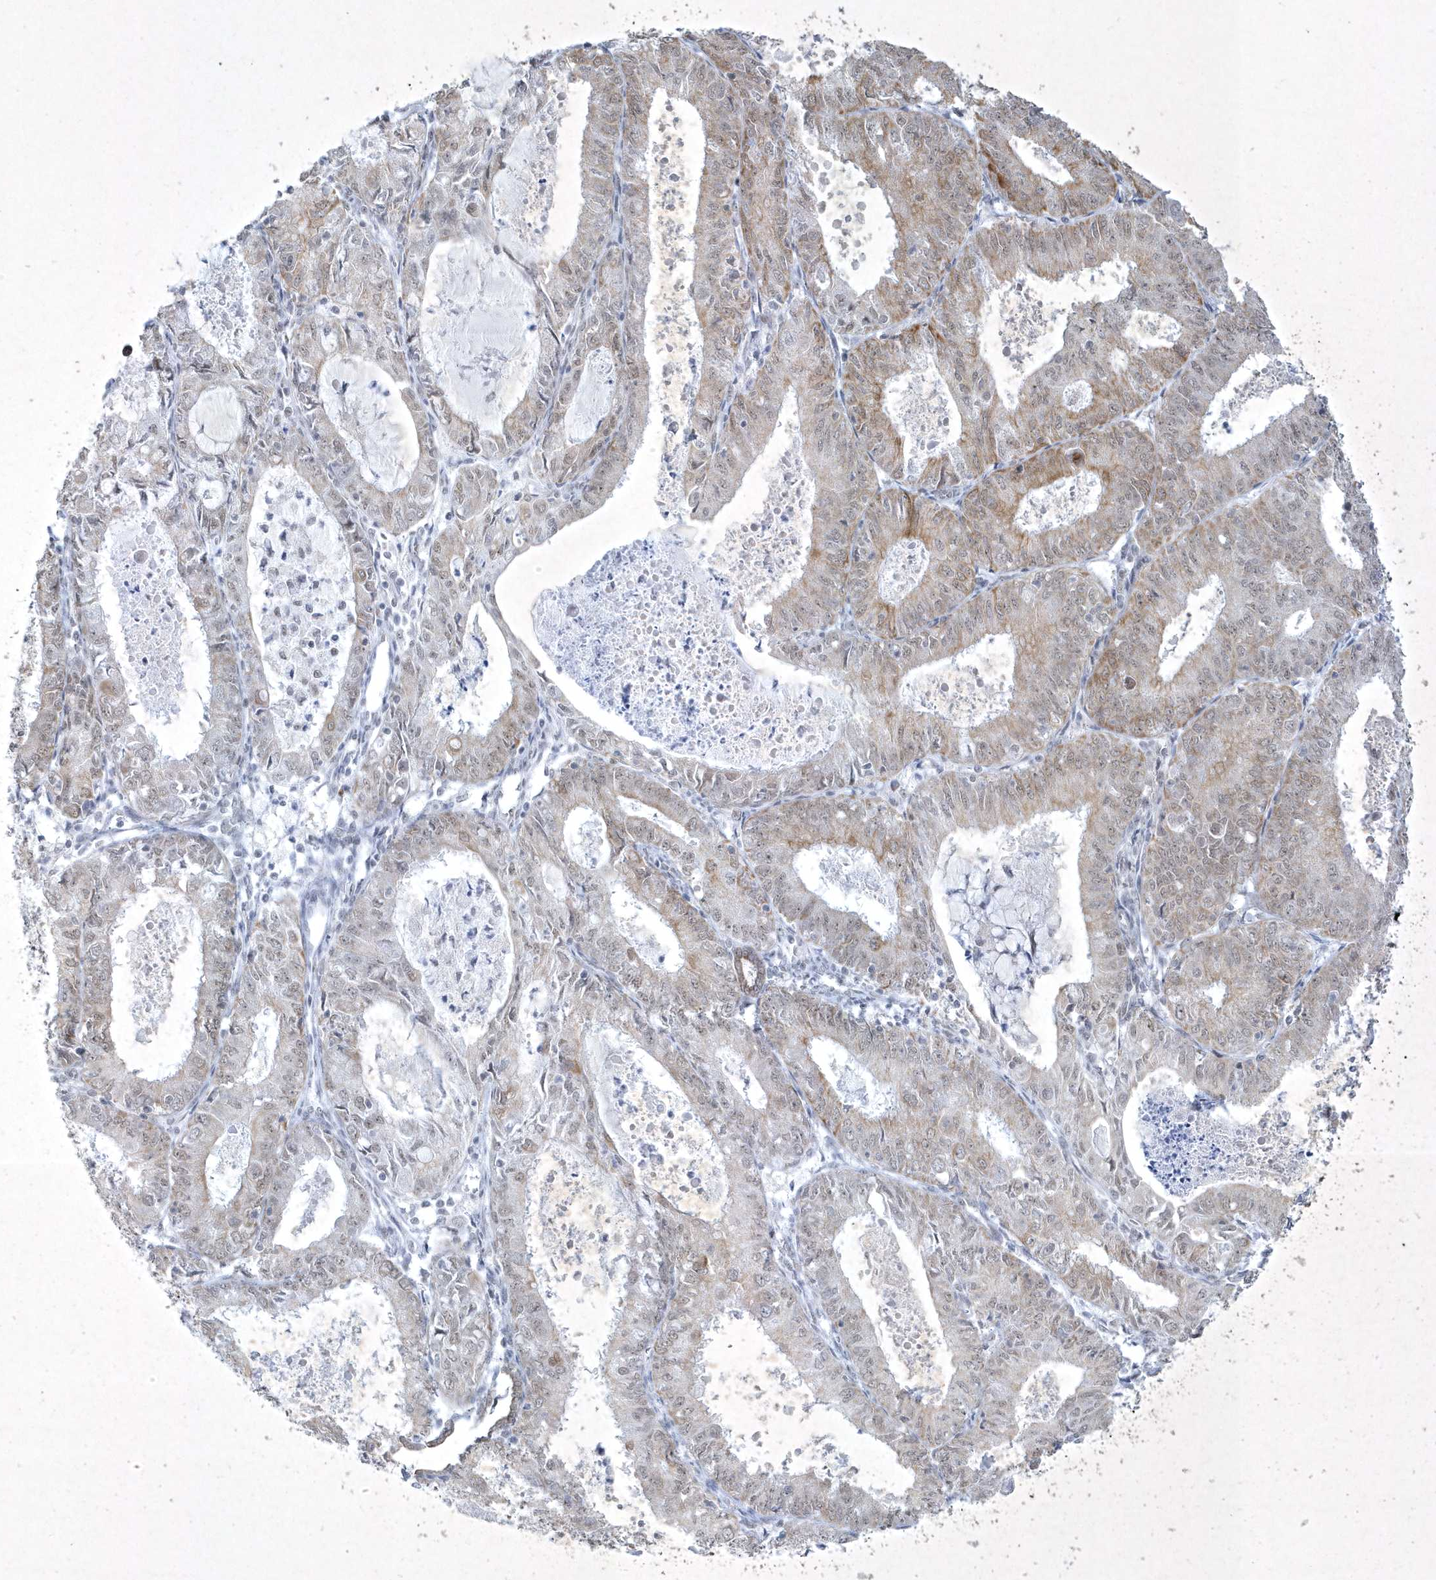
{"staining": {"intensity": "weak", "quantity": "<25%", "location": "cytoplasmic/membranous"}, "tissue": "endometrial cancer", "cell_type": "Tumor cells", "image_type": "cancer", "snomed": [{"axis": "morphology", "description": "Adenocarcinoma, NOS"}, {"axis": "topography", "description": "Endometrium"}], "caption": "DAB (3,3'-diaminobenzidine) immunohistochemical staining of human endometrial cancer shows no significant staining in tumor cells.", "gene": "ZBTB9", "patient": {"sex": "female", "age": 57}}